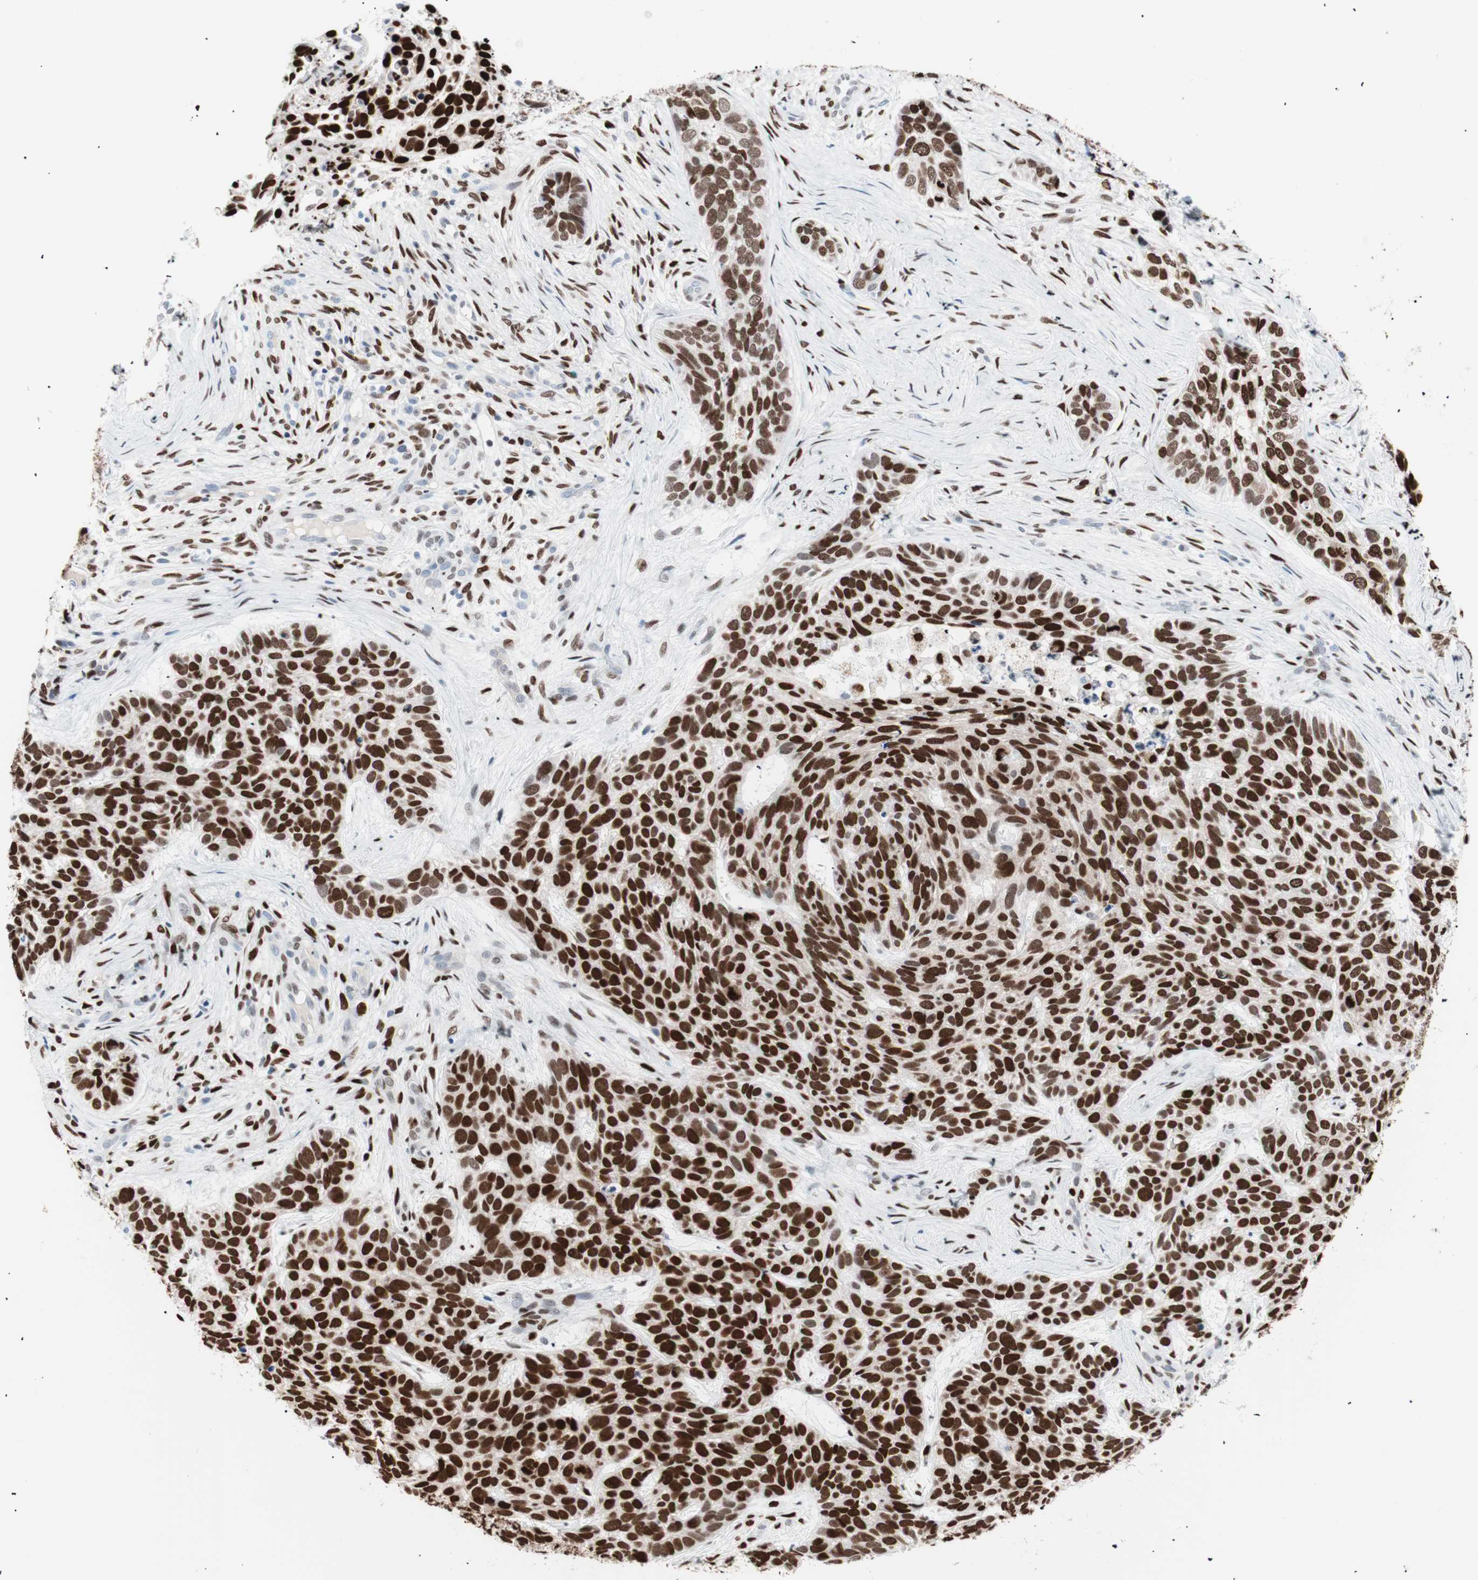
{"staining": {"intensity": "strong", "quantity": ">75%", "location": "nuclear"}, "tissue": "skin cancer", "cell_type": "Tumor cells", "image_type": "cancer", "snomed": [{"axis": "morphology", "description": "Basal cell carcinoma"}, {"axis": "topography", "description": "Skin"}], "caption": "Human skin cancer stained for a protein (brown) exhibits strong nuclear positive staining in approximately >75% of tumor cells.", "gene": "CEBPB", "patient": {"sex": "male", "age": 87}}